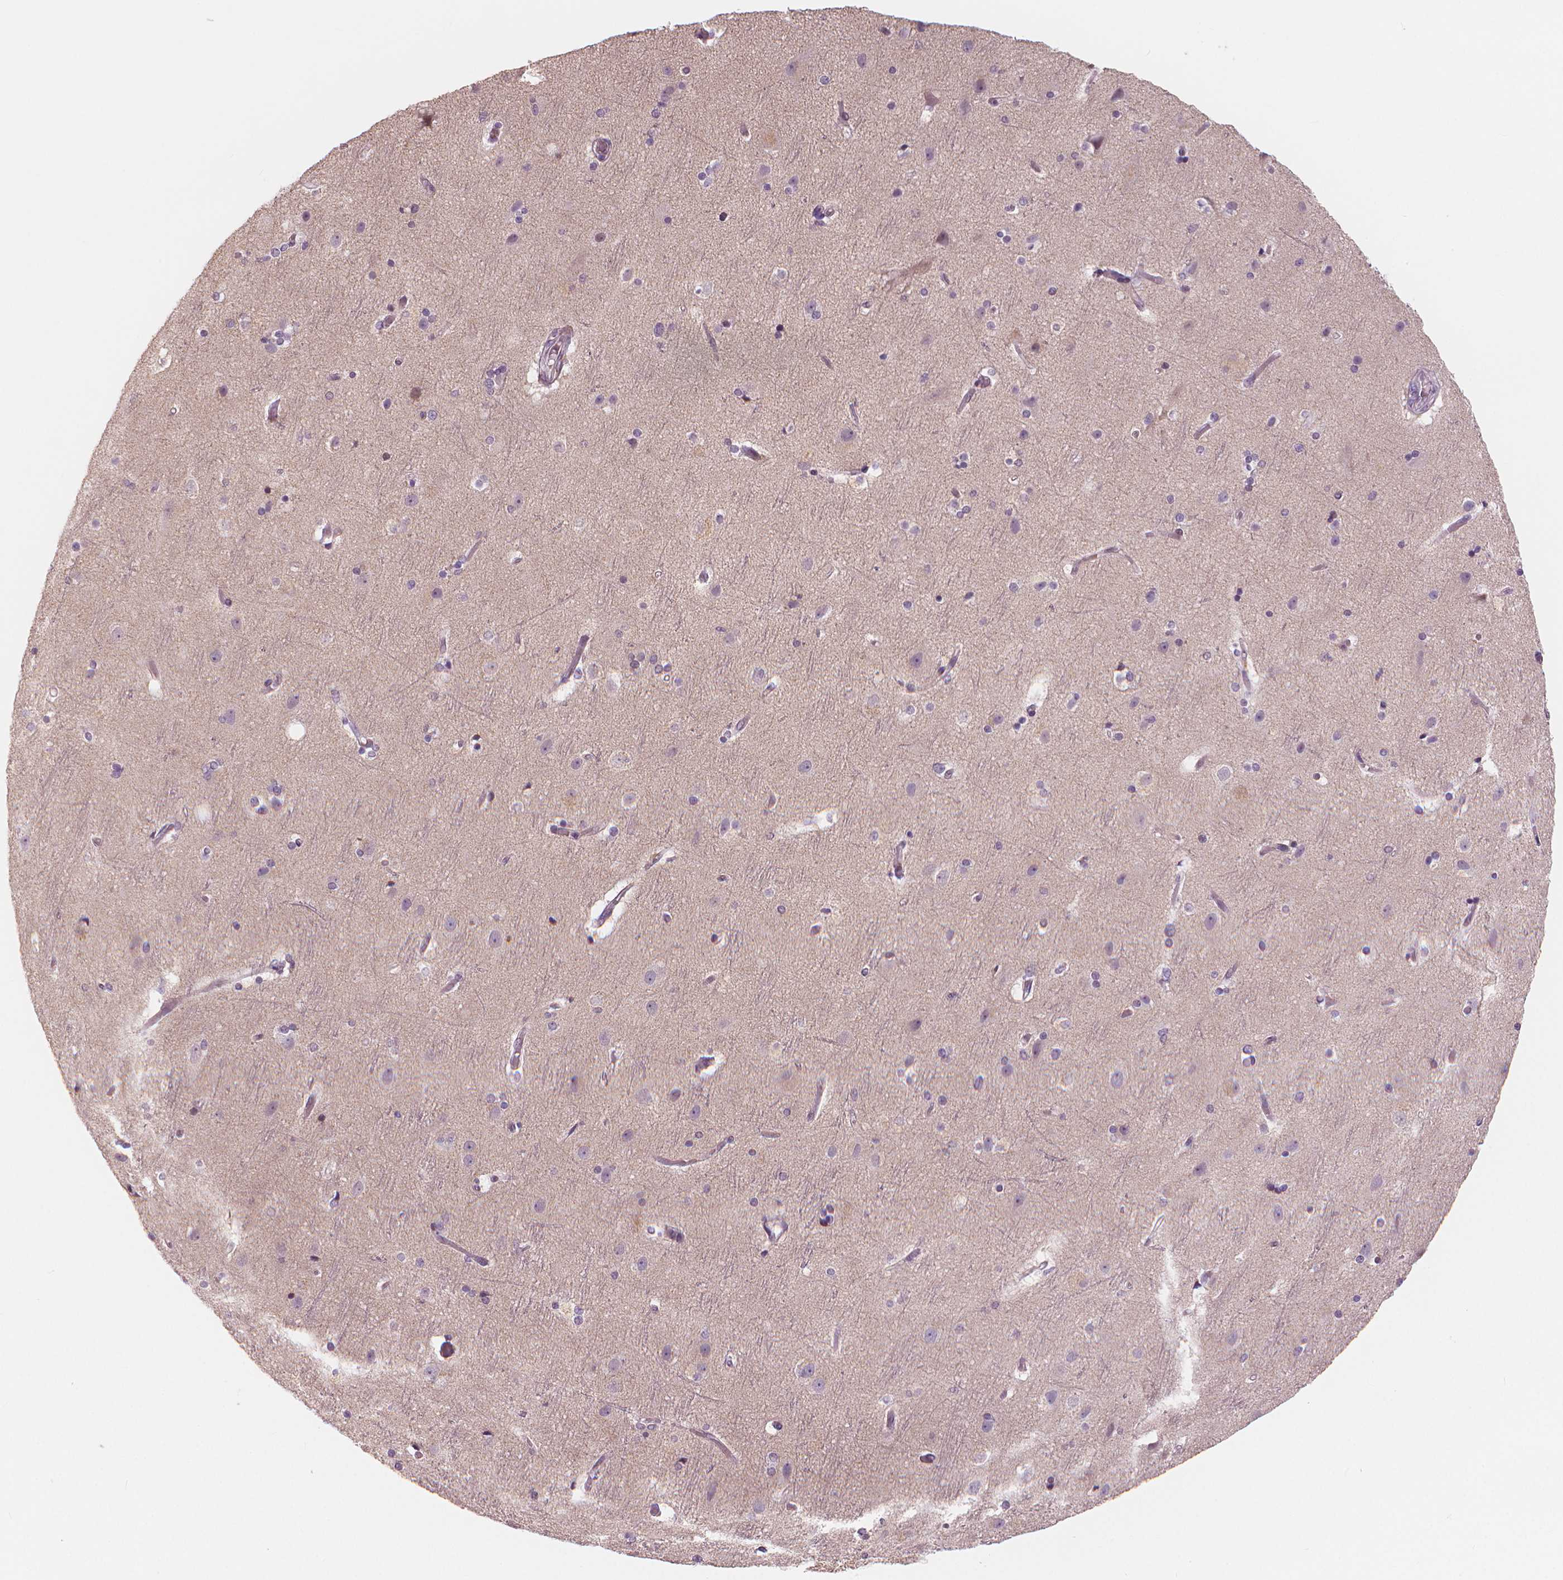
{"staining": {"intensity": "negative", "quantity": "none", "location": "none"}, "tissue": "cerebral cortex", "cell_type": "Endothelial cells", "image_type": "normal", "snomed": [{"axis": "morphology", "description": "Normal tissue, NOS"}, {"axis": "topography", "description": "Cerebral cortex"}], "caption": "Endothelial cells show no significant protein positivity in unremarkable cerebral cortex.", "gene": "RNASE7", "patient": {"sex": "female", "age": 52}}